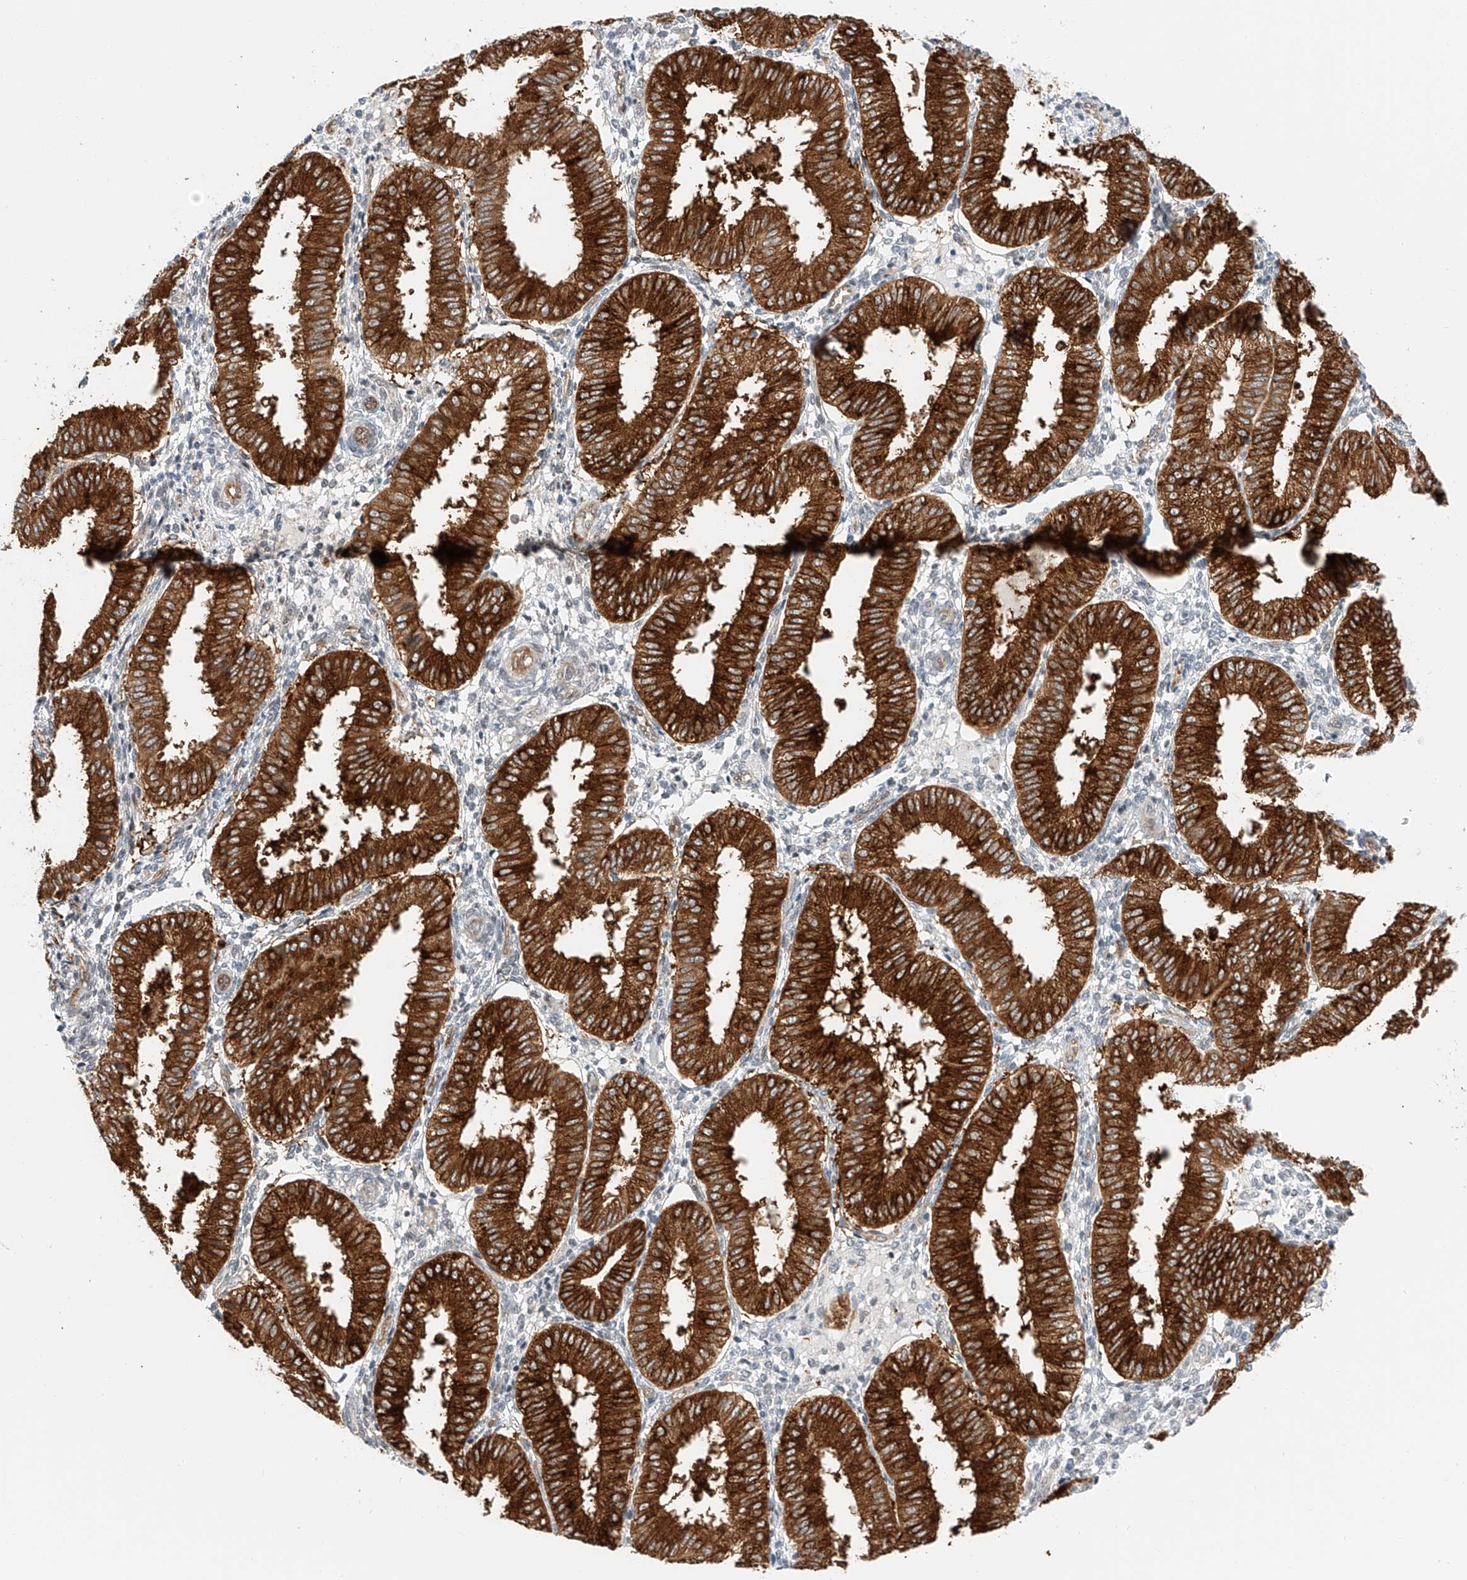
{"staining": {"intensity": "negative", "quantity": "none", "location": "none"}, "tissue": "endometrium", "cell_type": "Cells in endometrial stroma", "image_type": "normal", "snomed": [{"axis": "morphology", "description": "Normal tissue, NOS"}, {"axis": "topography", "description": "Endometrium"}], "caption": "Immunohistochemistry photomicrograph of normal endometrium stained for a protein (brown), which shows no positivity in cells in endometrial stroma.", "gene": "CARMIL1", "patient": {"sex": "female", "age": 39}}